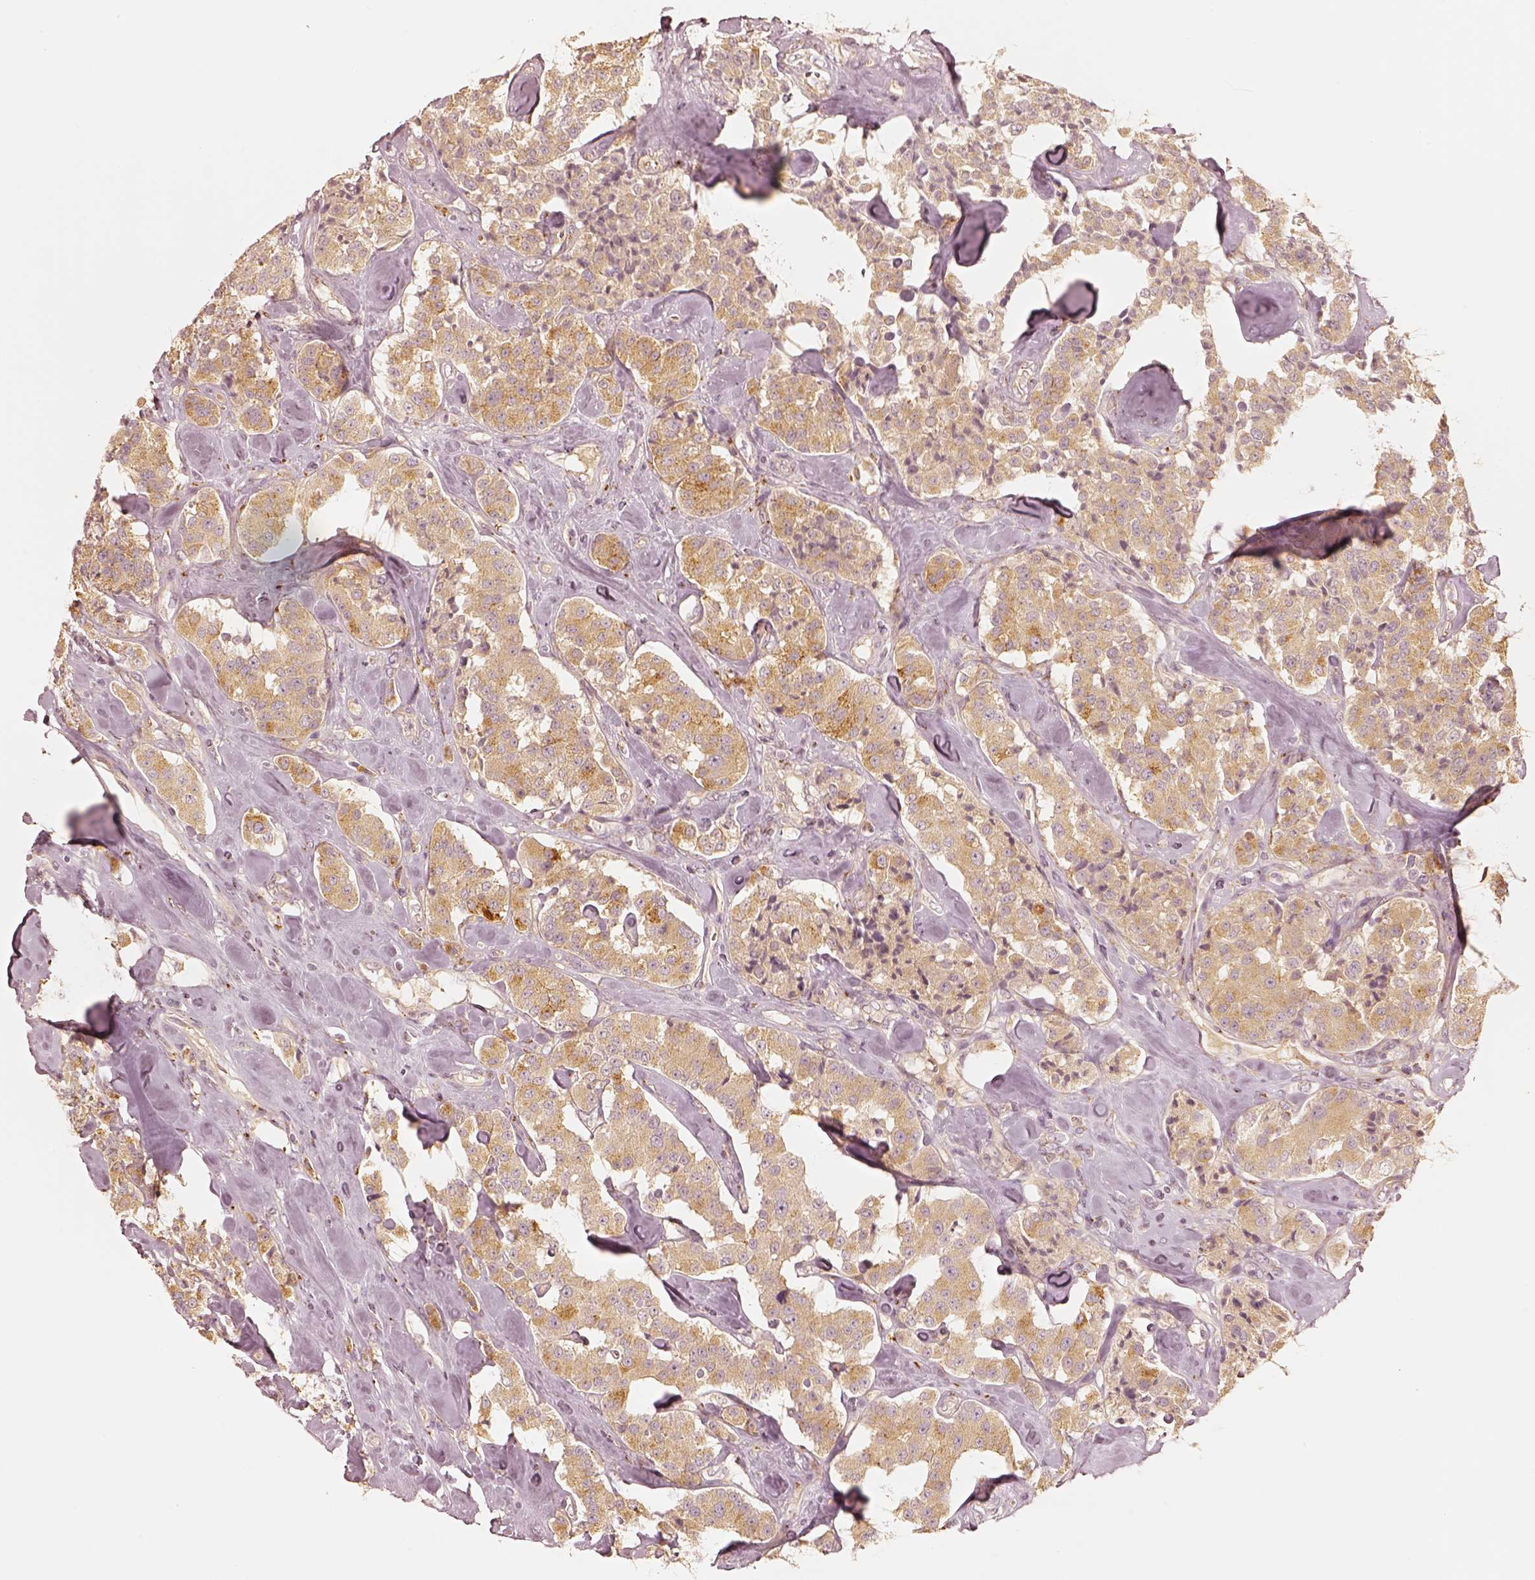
{"staining": {"intensity": "weak", "quantity": ">75%", "location": "cytoplasmic/membranous"}, "tissue": "carcinoid", "cell_type": "Tumor cells", "image_type": "cancer", "snomed": [{"axis": "morphology", "description": "Carcinoid, malignant, NOS"}, {"axis": "topography", "description": "Pancreas"}], "caption": "This micrograph reveals immunohistochemistry staining of human carcinoid, with low weak cytoplasmic/membranous expression in approximately >75% of tumor cells.", "gene": "GORASP2", "patient": {"sex": "male", "age": 41}}